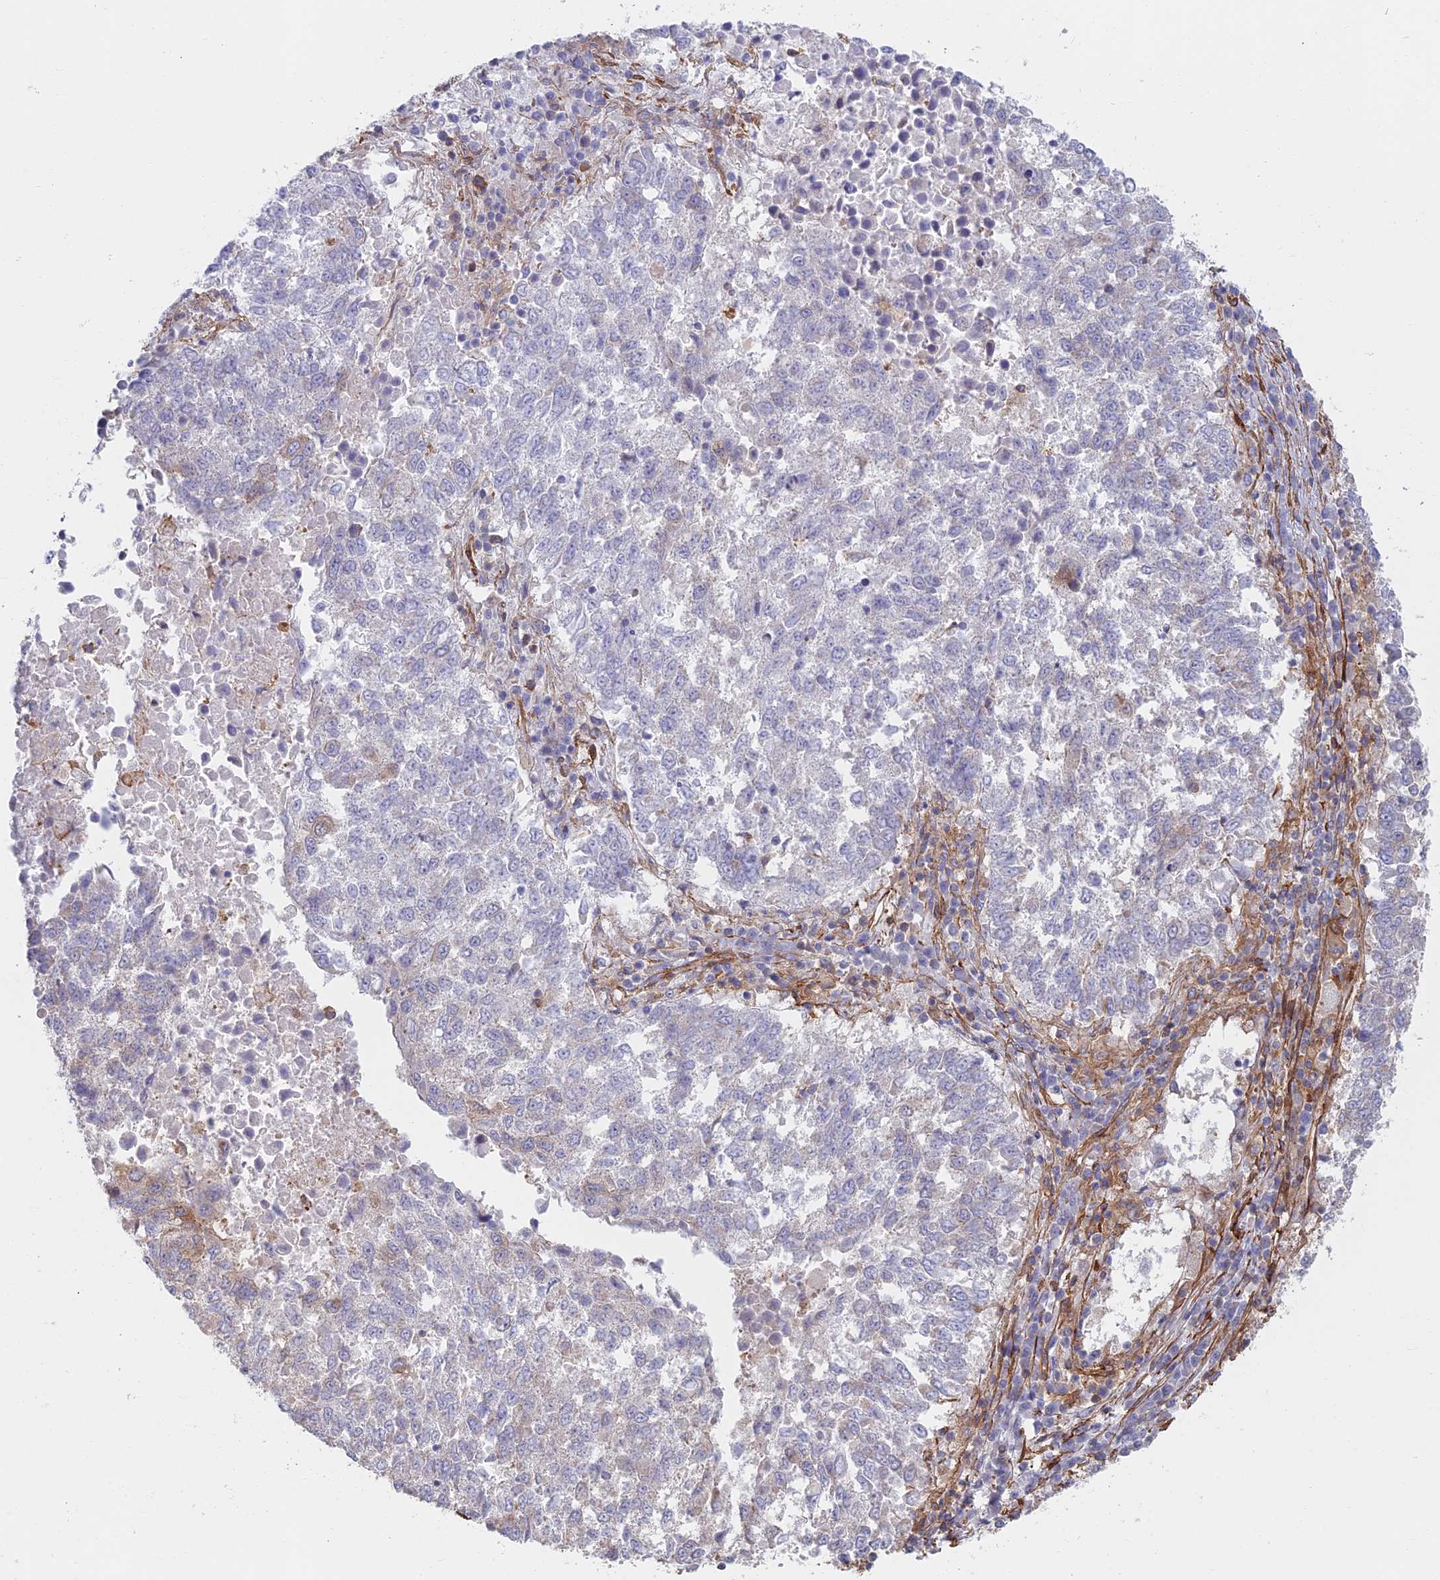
{"staining": {"intensity": "negative", "quantity": "none", "location": "none"}, "tissue": "lung cancer", "cell_type": "Tumor cells", "image_type": "cancer", "snomed": [{"axis": "morphology", "description": "Squamous cell carcinoma, NOS"}, {"axis": "topography", "description": "Lung"}], "caption": "Image shows no significant protein positivity in tumor cells of lung squamous cell carcinoma.", "gene": "PAK4", "patient": {"sex": "male", "age": 73}}